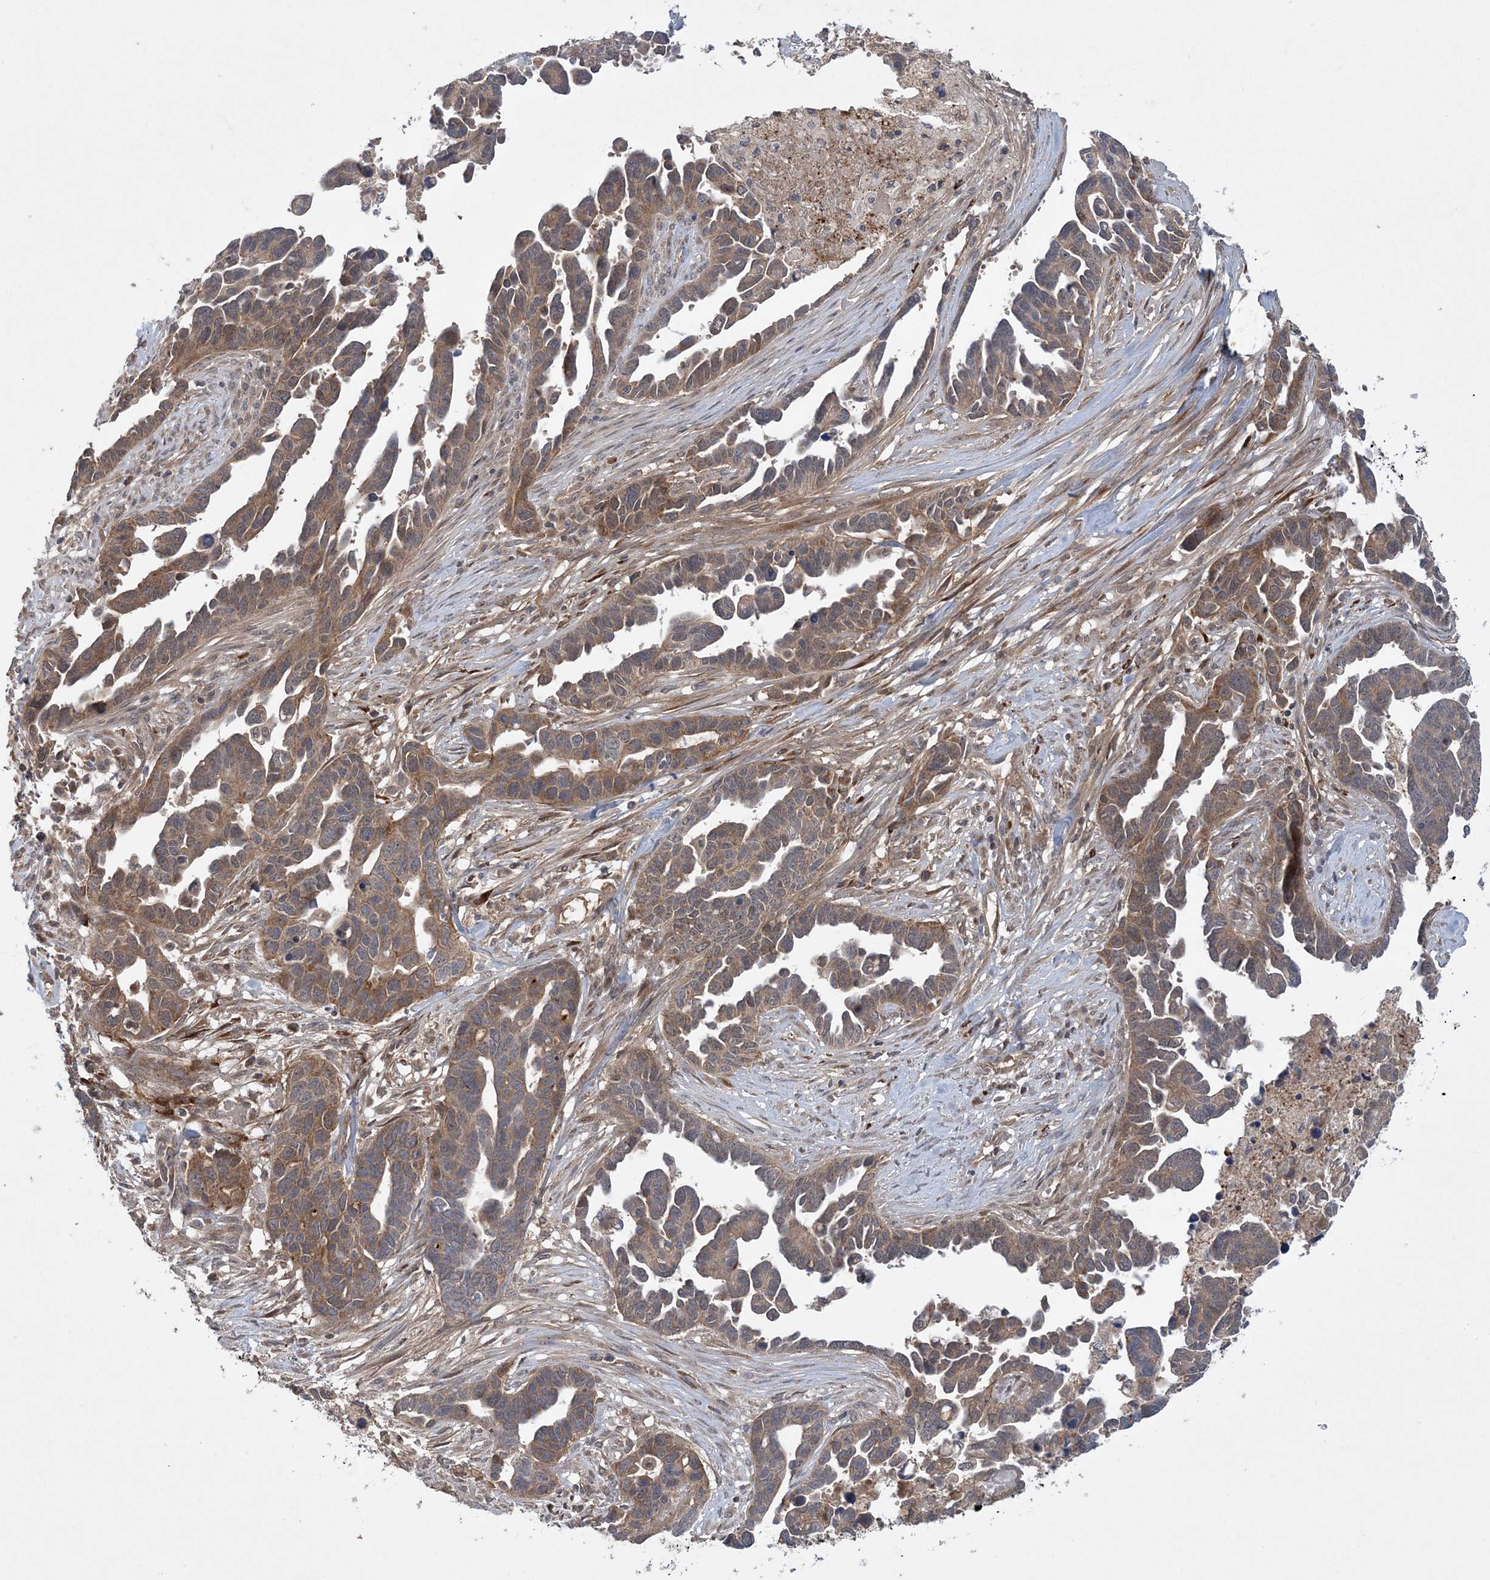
{"staining": {"intensity": "moderate", "quantity": ">75%", "location": "cytoplasmic/membranous"}, "tissue": "ovarian cancer", "cell_type": "Tumor cells", "image_type": "cancer", "snomed": [{"axis": "morphology", "description": "Cystadenocarcinoma, serous, NOS"}, {"axis": "topography", "description": "Ovary"}], "caption": "A histopathology image of ovarian cancer (serous cystadenocarcinoma) stained for a protein demonstrates moderate cytoplasmic/membranous brown staining in tumor cells.", "gene": "MMADHC", "patient": {"sex": "female", "age": 54}}